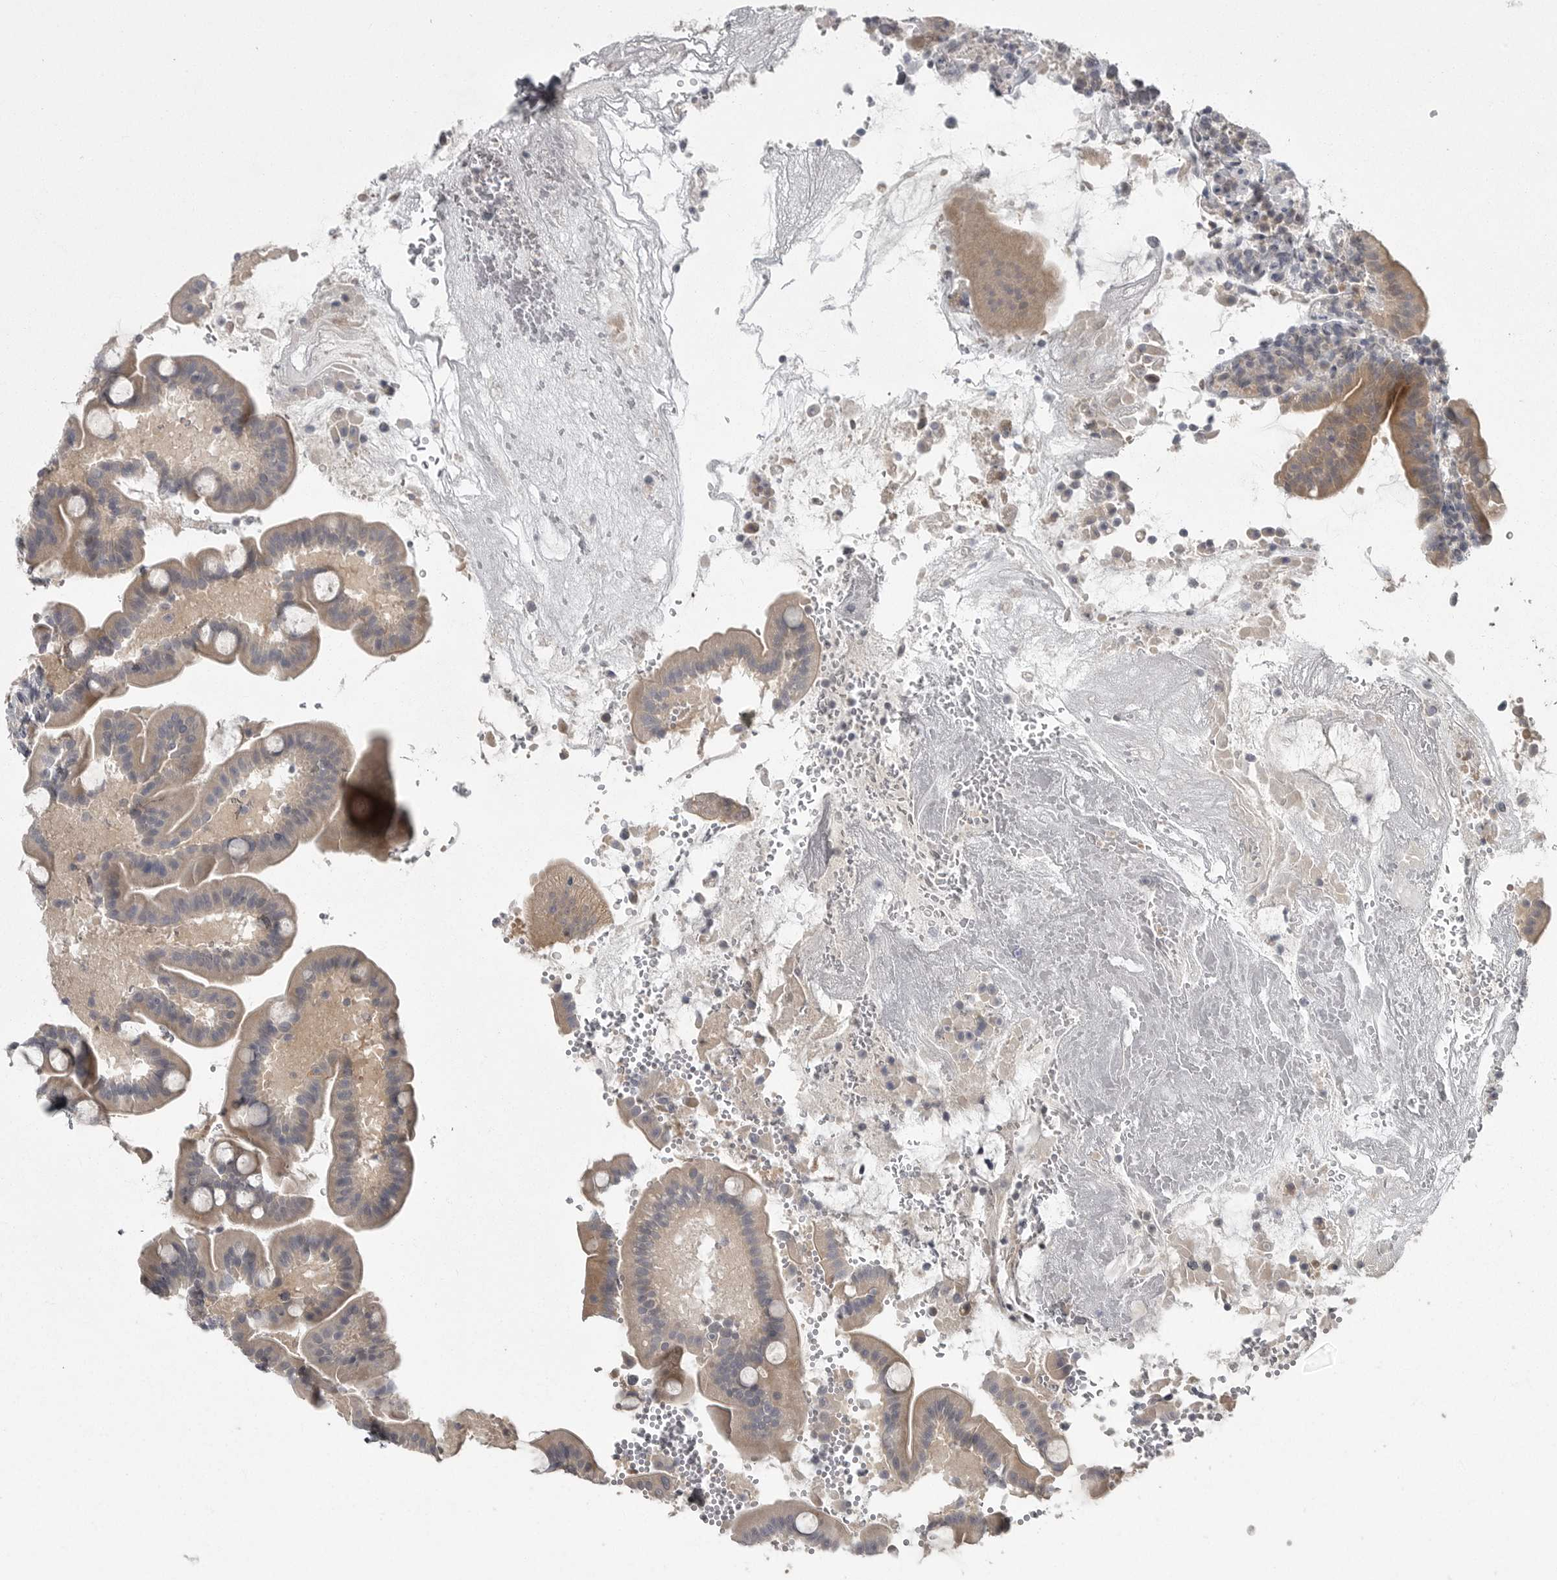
{"staining": {"intensity": "weak", "quantity": ">75%", "location": "cytoplasmic/membranous"}, "tissue": "duodenum", "cell_type": "Glandular cells", "image_type": "normal", "snomed": [{"axis": "morphology", "description": "Normal tissue, NOS"}, {"axis": "topography", "description": "Duodenum"}], "caption": "A histopathology image showing weak cytoplasmic/membranous positivity in approximately >75% of glandular cells in unremarkable duodenum, as visualized by brown immunohistochemical staining.", "gene": "PHF13", "patient": {"sex": "male", "age": 54}}